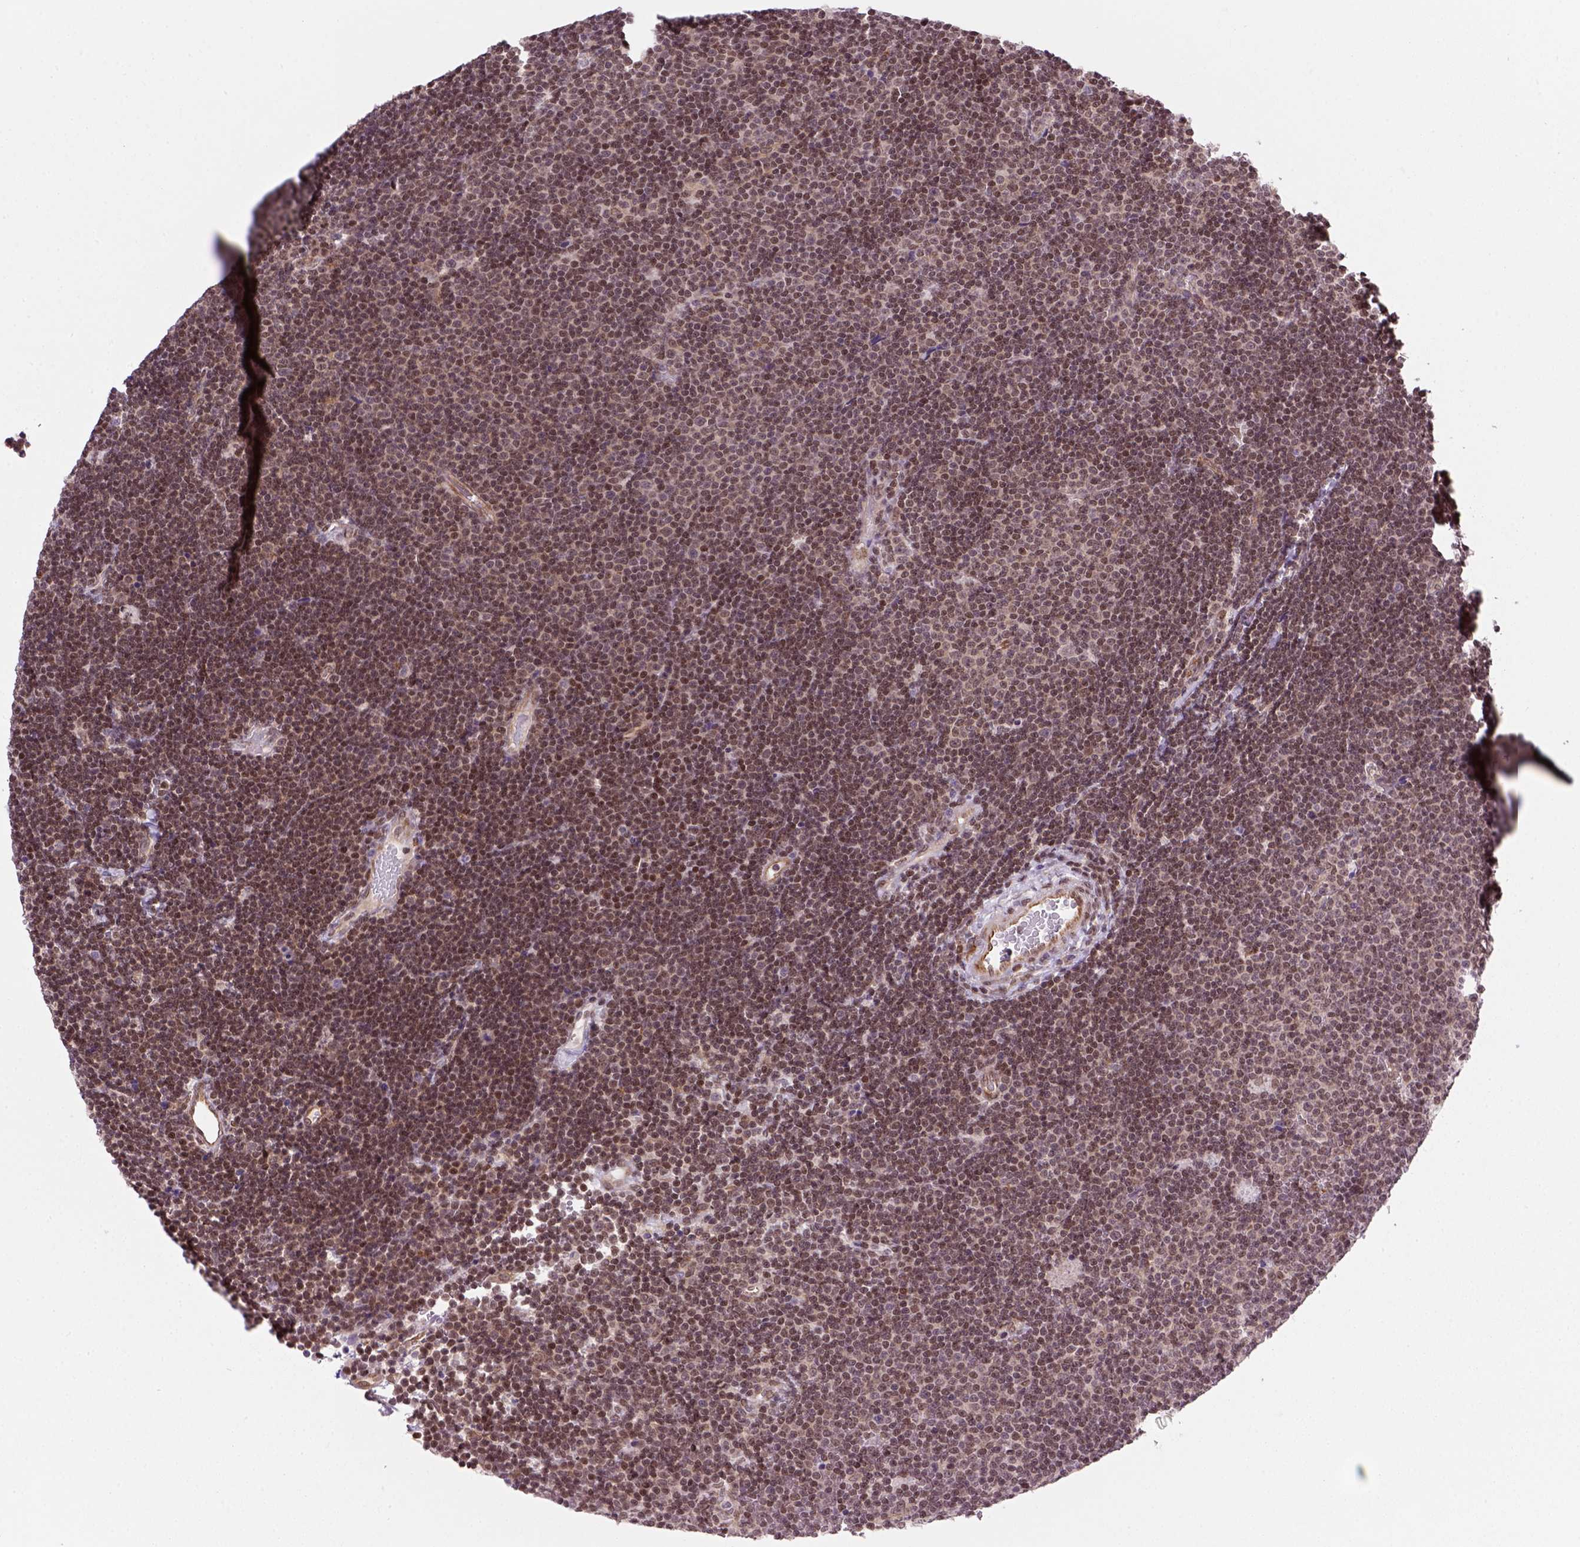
{"staining": {"intensity": "moderate", "quantity": "25%-75%", "location": "nuclear"}, "tissue": "lymphoma", "cell_type": "Tumor cells", "image_type": "cancer", "snomed": [{"axis": "morphology", "description": "Malignant lymphoma, non-Hodgkin's type, Low grade"}, {"axis": "topography", "description": "Brain"}], "caption": "Protein analysis of low-grade malignant lymphoma, non-Hodgkin's type tissue shows moderate nuclear expression in about 25%-75% of tumor cells.", "gene": "MGMT", "patient": {"sex": "female", "age": 66}}